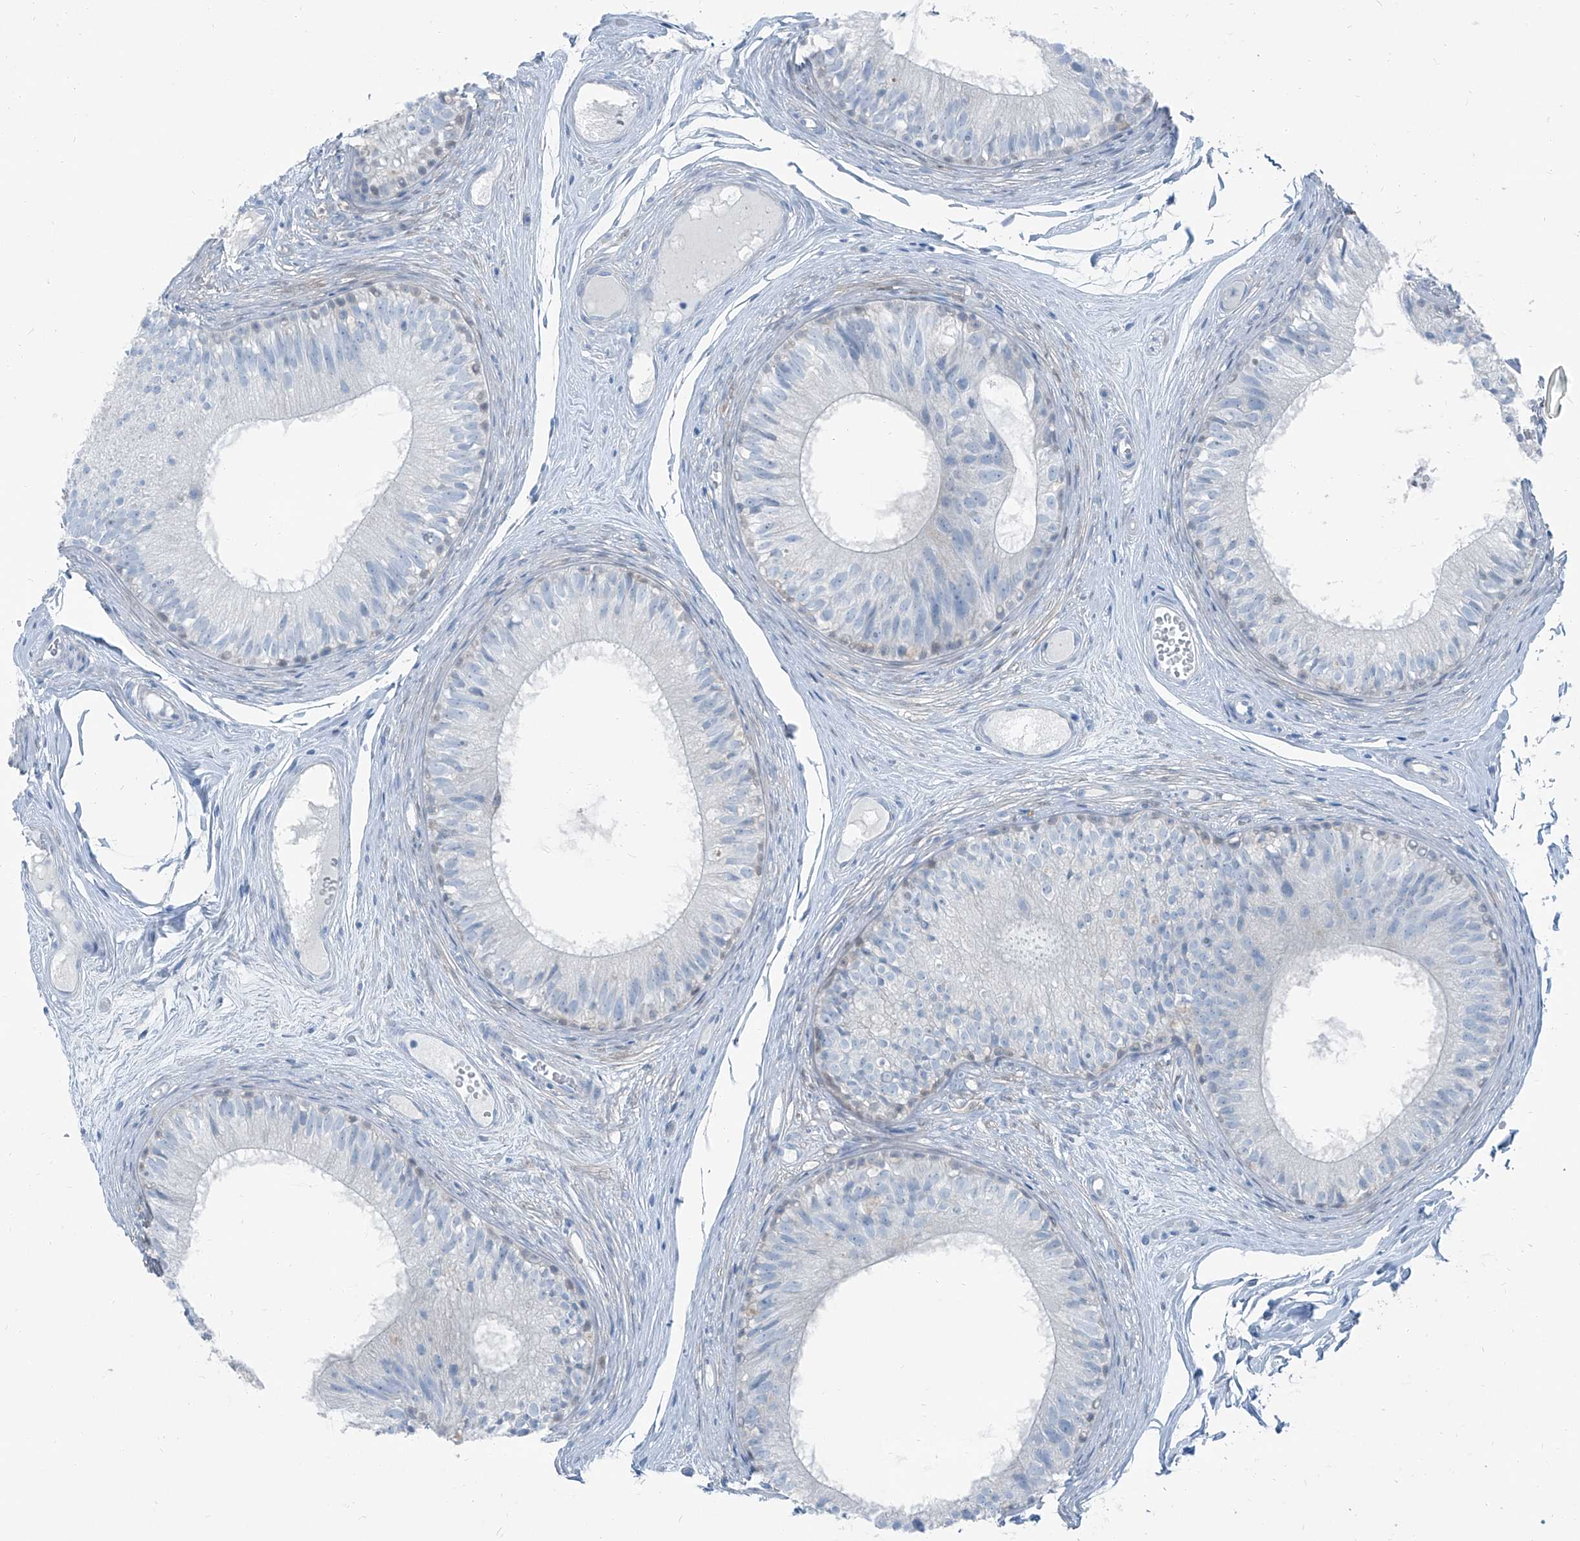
{"staining": {"intensity": "negative", "quantity": "none", "location": "none"}, "tissue": "epididymis", "cell_type": "Glandular cells", "image_type": "normal", "snomed": [{"axis": "morphology", "description": "Normal tissue, NOS"}, {"axis": "morphology", "description": "Seminoma in situ"}, {"axis": "topography", "description": "Testis"}, {"axis": "topography", "description": "Epididymis"}], "caption": "Micrograph shows no significant protein expression in glandular cells of unremarkable epididymis. (DAB (3,3'-diaminobenzidine) IHC, high magnification).", "gene": "RGN", "patient": {"sex": "male", "age": 28}}